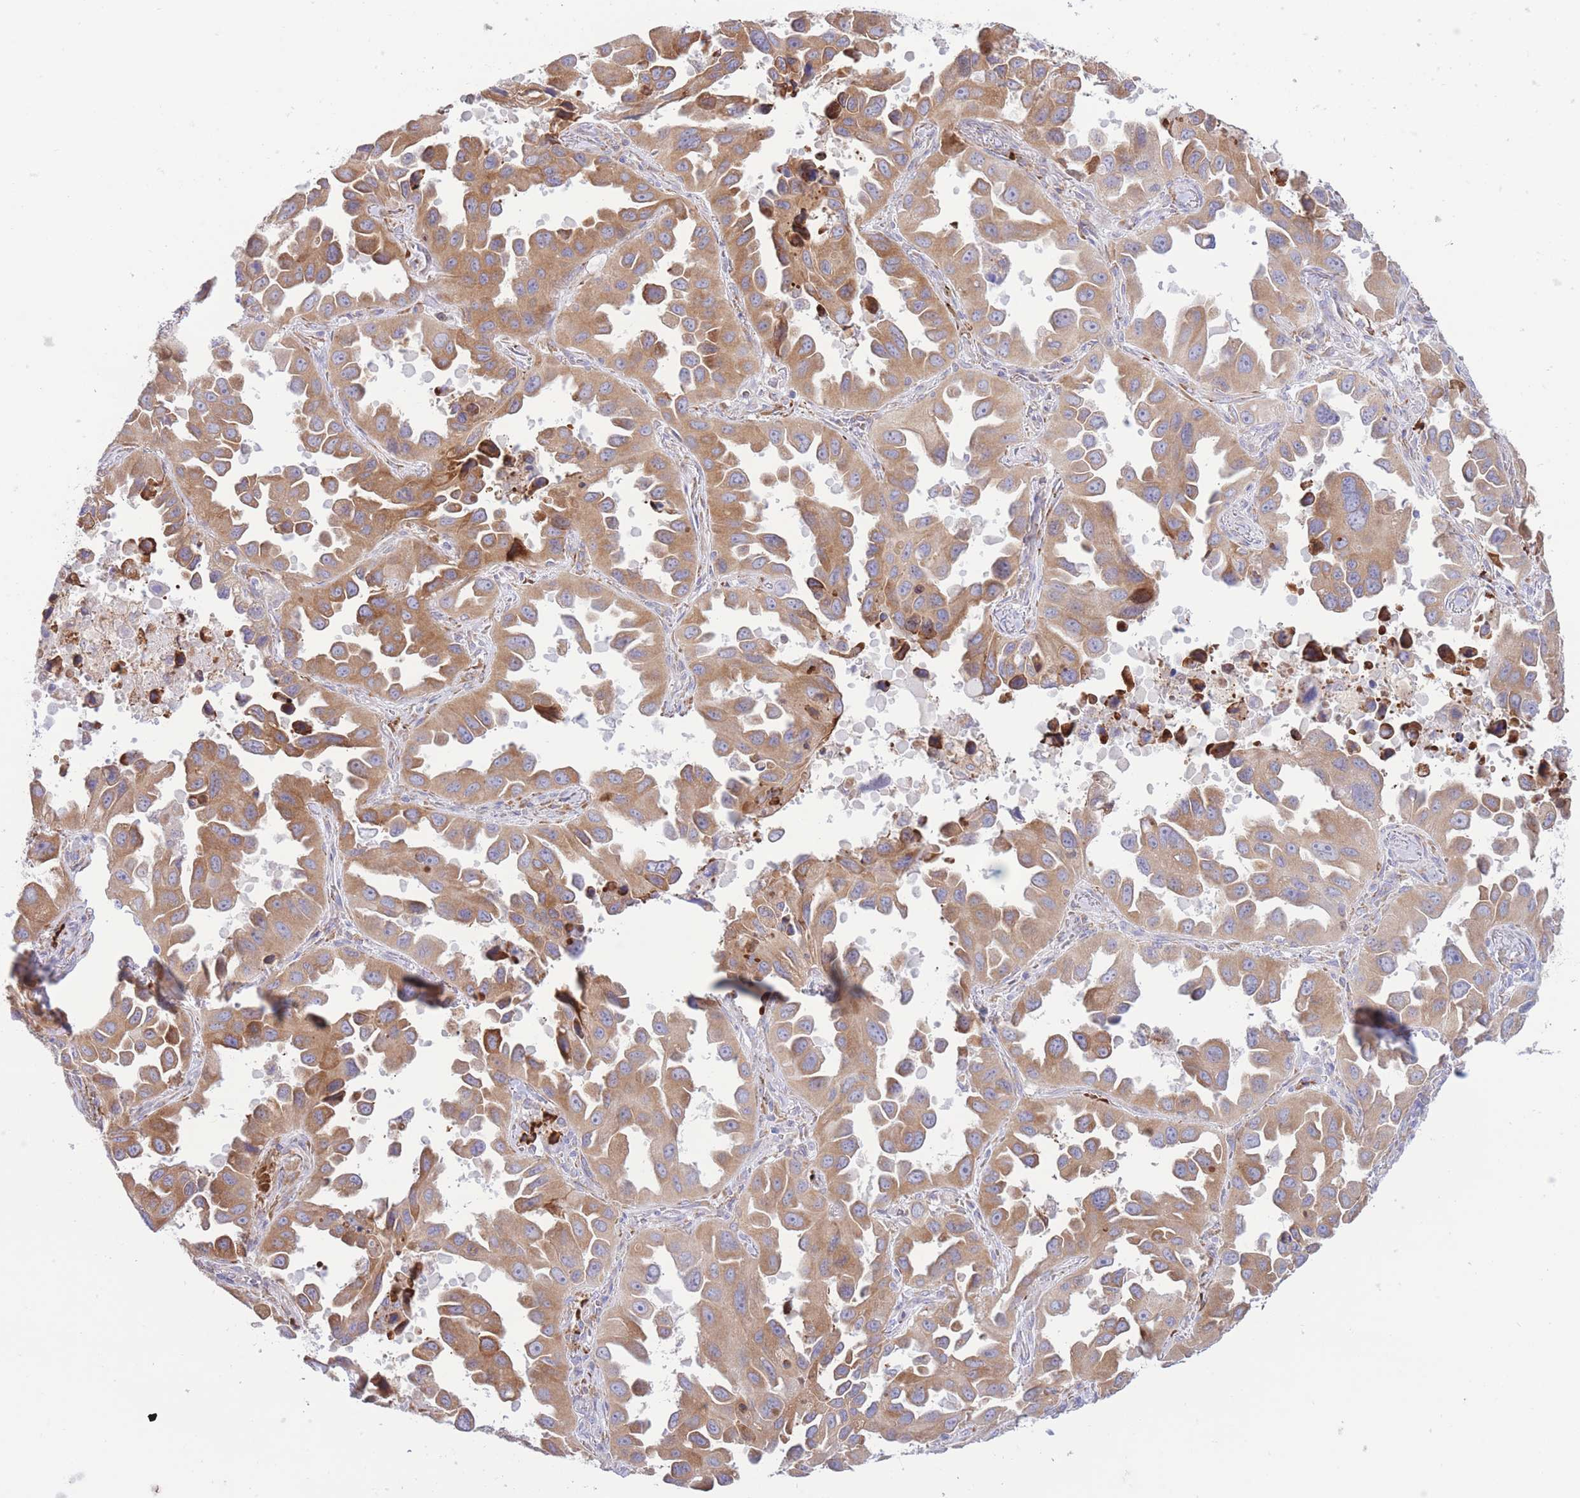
{"staining": {"intensity": "moderate", "quantity": ">75%", "location": "cytoplasmic/membranous"}, "tissue": "lung cancer", "cell_type": "Tumor cells", "image_type": "cancer", "snomed": [{"axis": "morphology", "description": "Adenocarcinoma, NOS"}, {"axis": "topography", "description": "Lung"}], "caption": "An immunohistochemistry (IHC) photomicrograph of tumor tissue is shown. Protein staining in brown shows moderate cytoplasmic/membranous positivity in adenocarcinoma (lung) within tumor cells.", "gene": "MYDGF", "patient": {"sex": "male", "age": 66}}